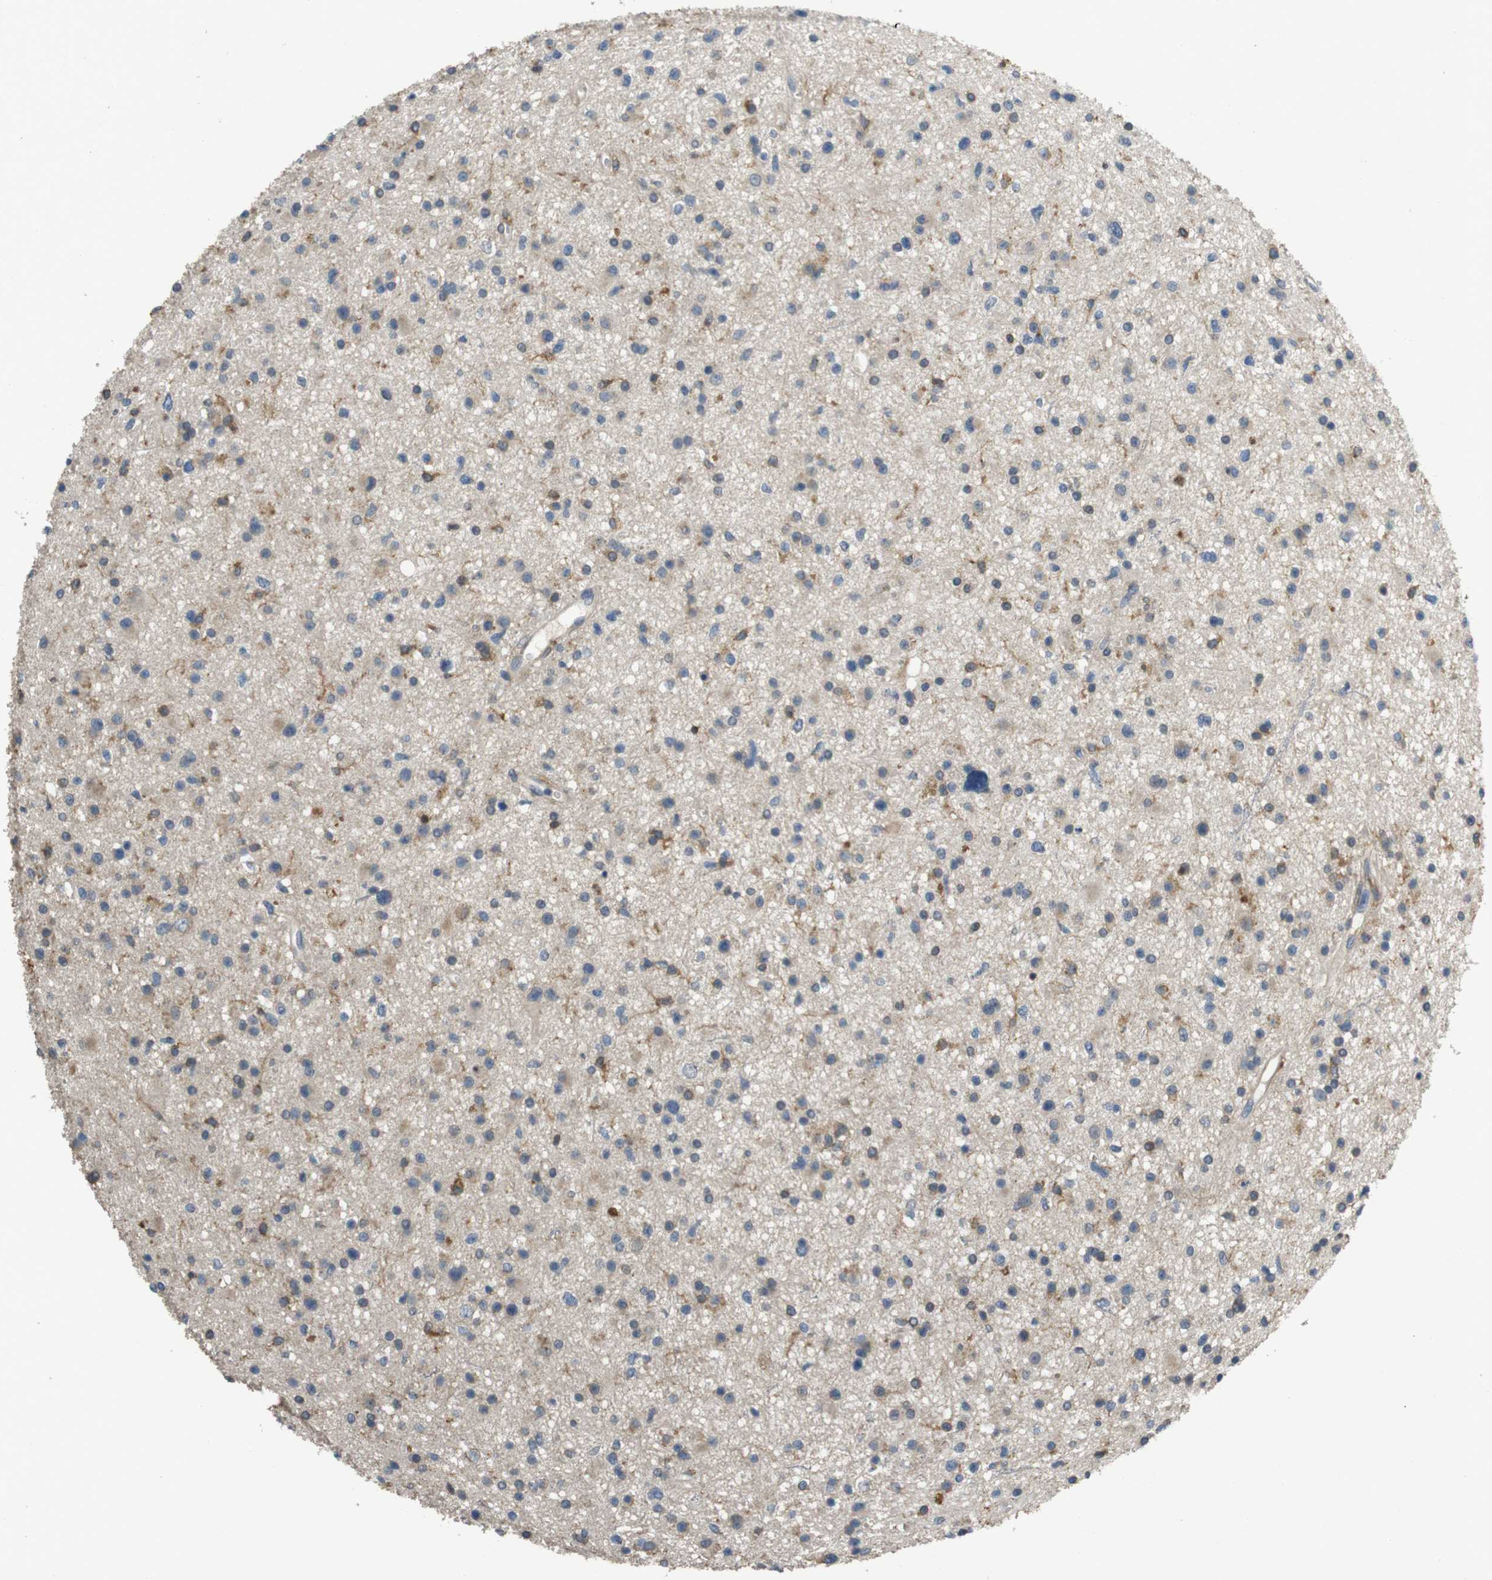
{"staining": {"intensity": "moderate", "quantity": "<25%", "location": "cytoplasmic/membranous"}, "tissue": "glioma", "cell_type": "Tumor cells", "image_type": "cancer", "snomed": [{"axis": "morphology", "description": "Glioma, malignant, High grade"}, {"axis": "topography", "description": "Brain"}], "caption": "A brown stain labels moderate cytoplasmic/membranous positivity of a protein in human glioma tumor cells.", "gene": "ARHGAP24", "patient": {"sex": "male", "age": 33}}